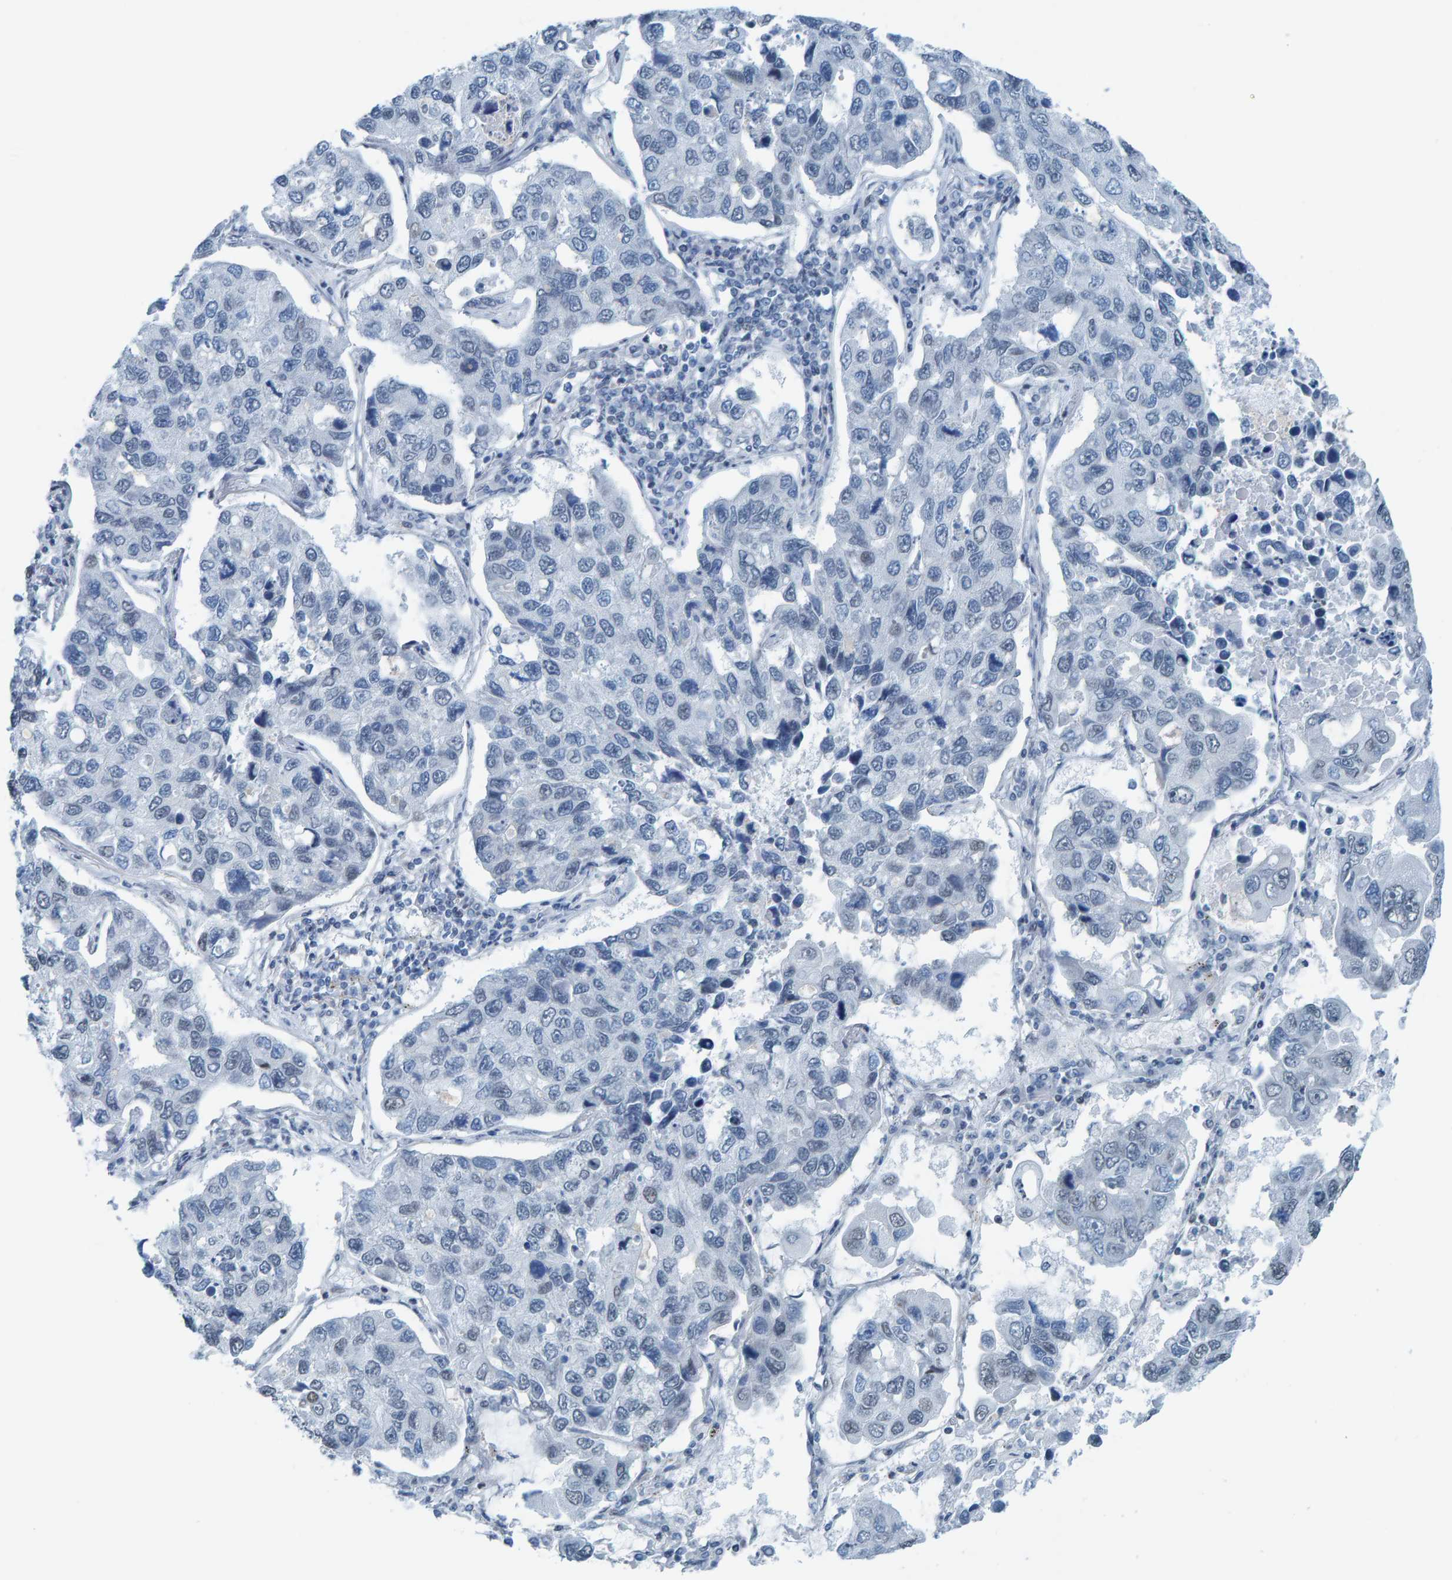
{"staining": {"intensity": "negative", "quantity": "none", "location": "none"}, "tissue": "lung cancer", "cell_type": "Tumor cells", "image_type": "cancer", "snomed": [{"axis": "morphology", "description": "Adenocarcinoma, NOS"}, {"axis": "topography", "description": "Lung"}], "caption": "Immunohistochemical staining of lung adenocarcinoma displays no significant positivity in tumor cells.", "gene": "CNP", "patient": {"sex": "male", "age": 64}}